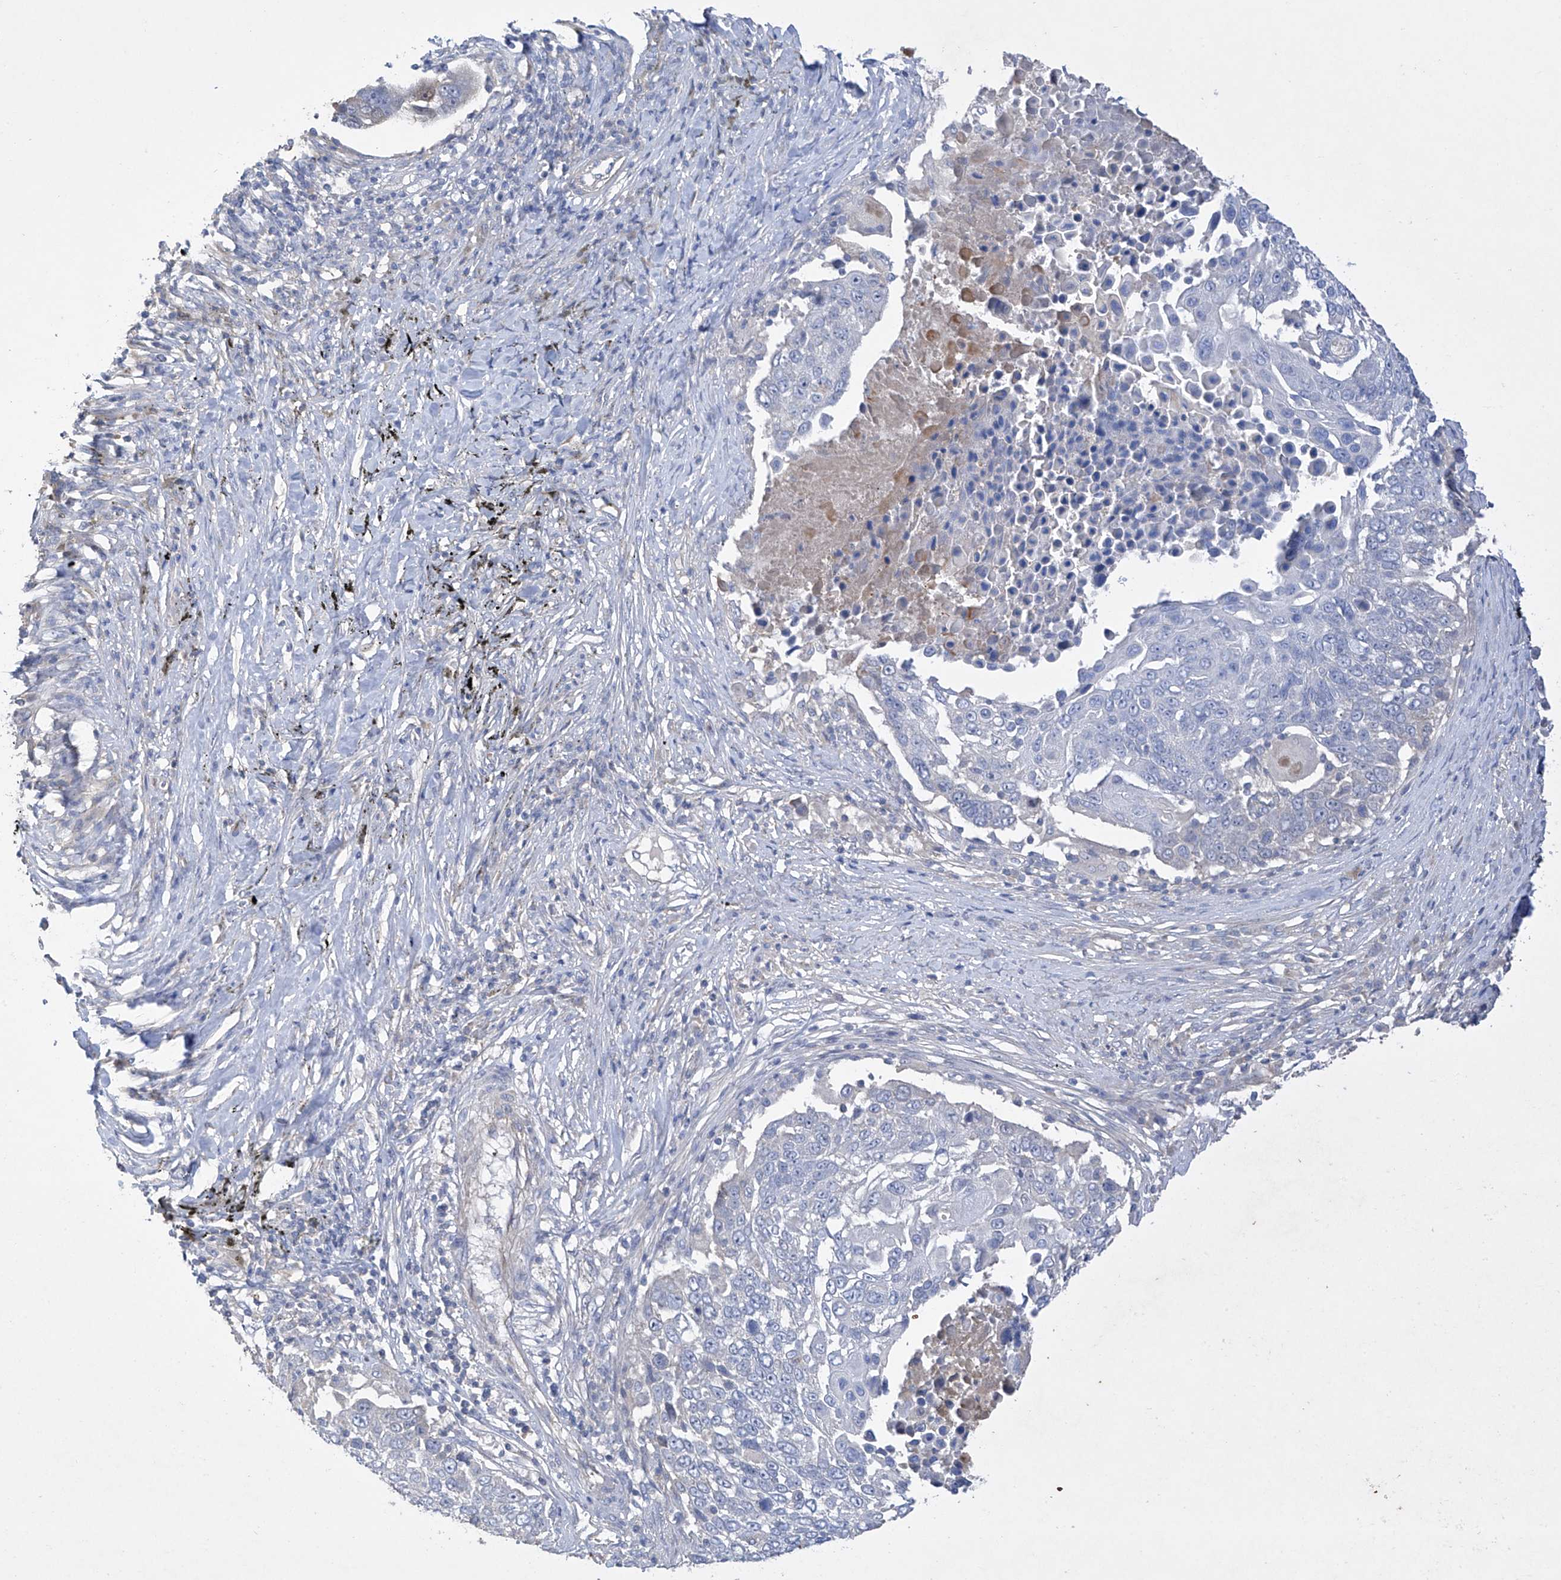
{"staining": {"intensity": "negative", "quantity": "none", "location": "none"}, "tissue": "lung cancer", "cell_type": "Tumor cells", "image_type": "cancer", "snomed": [{"axis": "morphology", "description": "Squamous cell carcinoma, NOS"}, {"axis": "topography", "description": "Lung"}], "caption": "Immunohistochemistry photomicrograph of human squamous cell carcinoma (lung) stained for a protein (brown), which exhibits no staining in tumor cells. (Immunohistochemistry, brightfield microscopy, high magnification).", "gene": "PRSS12", "patient": {"sex": "male", "age": 66}}